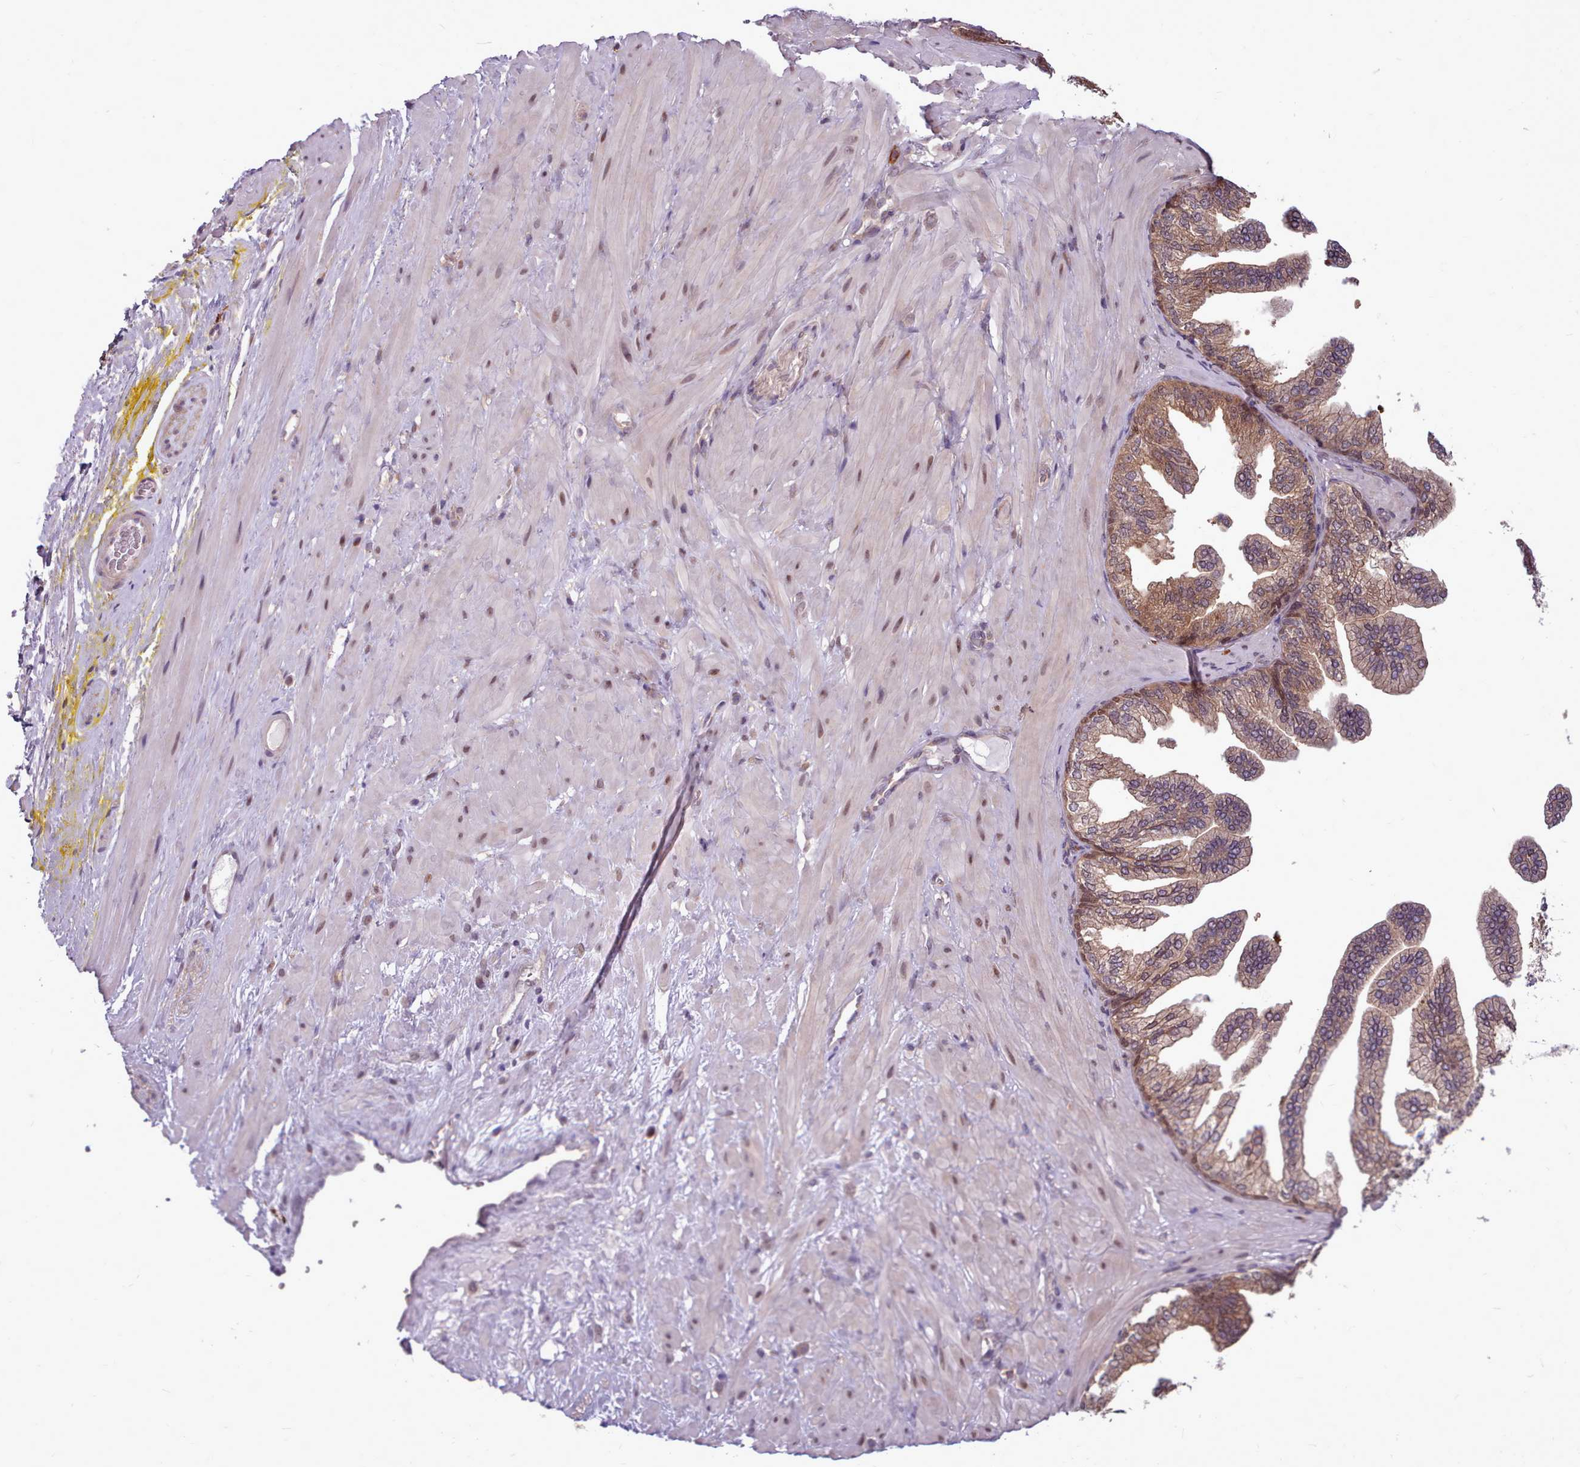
{"staining": {"intensity": "negative", "quantity": "none", "location": "none"}, "tissue": "adipose tissue", "cell_type": "Adipocytes", "image_type": "normal", "snomed": [{"axis": "morphology", "description": "Normal tissue, NOS"}, {"axis": "morphology", "description": "Adenocarcinoma, Low grade"}, {"axis": "topography", "description": "Prostate"}, {"axis": "topography", "description": "Peripheral nerve tissue"}], "caption": "Adipocytes show no significant protein positivity in benign adipose tissue. (Brightfield microscopy of DAB immunohistochemistry at high magnification).", "gene": "AHCY", "patient": {"sex": "male", "age": 63}}